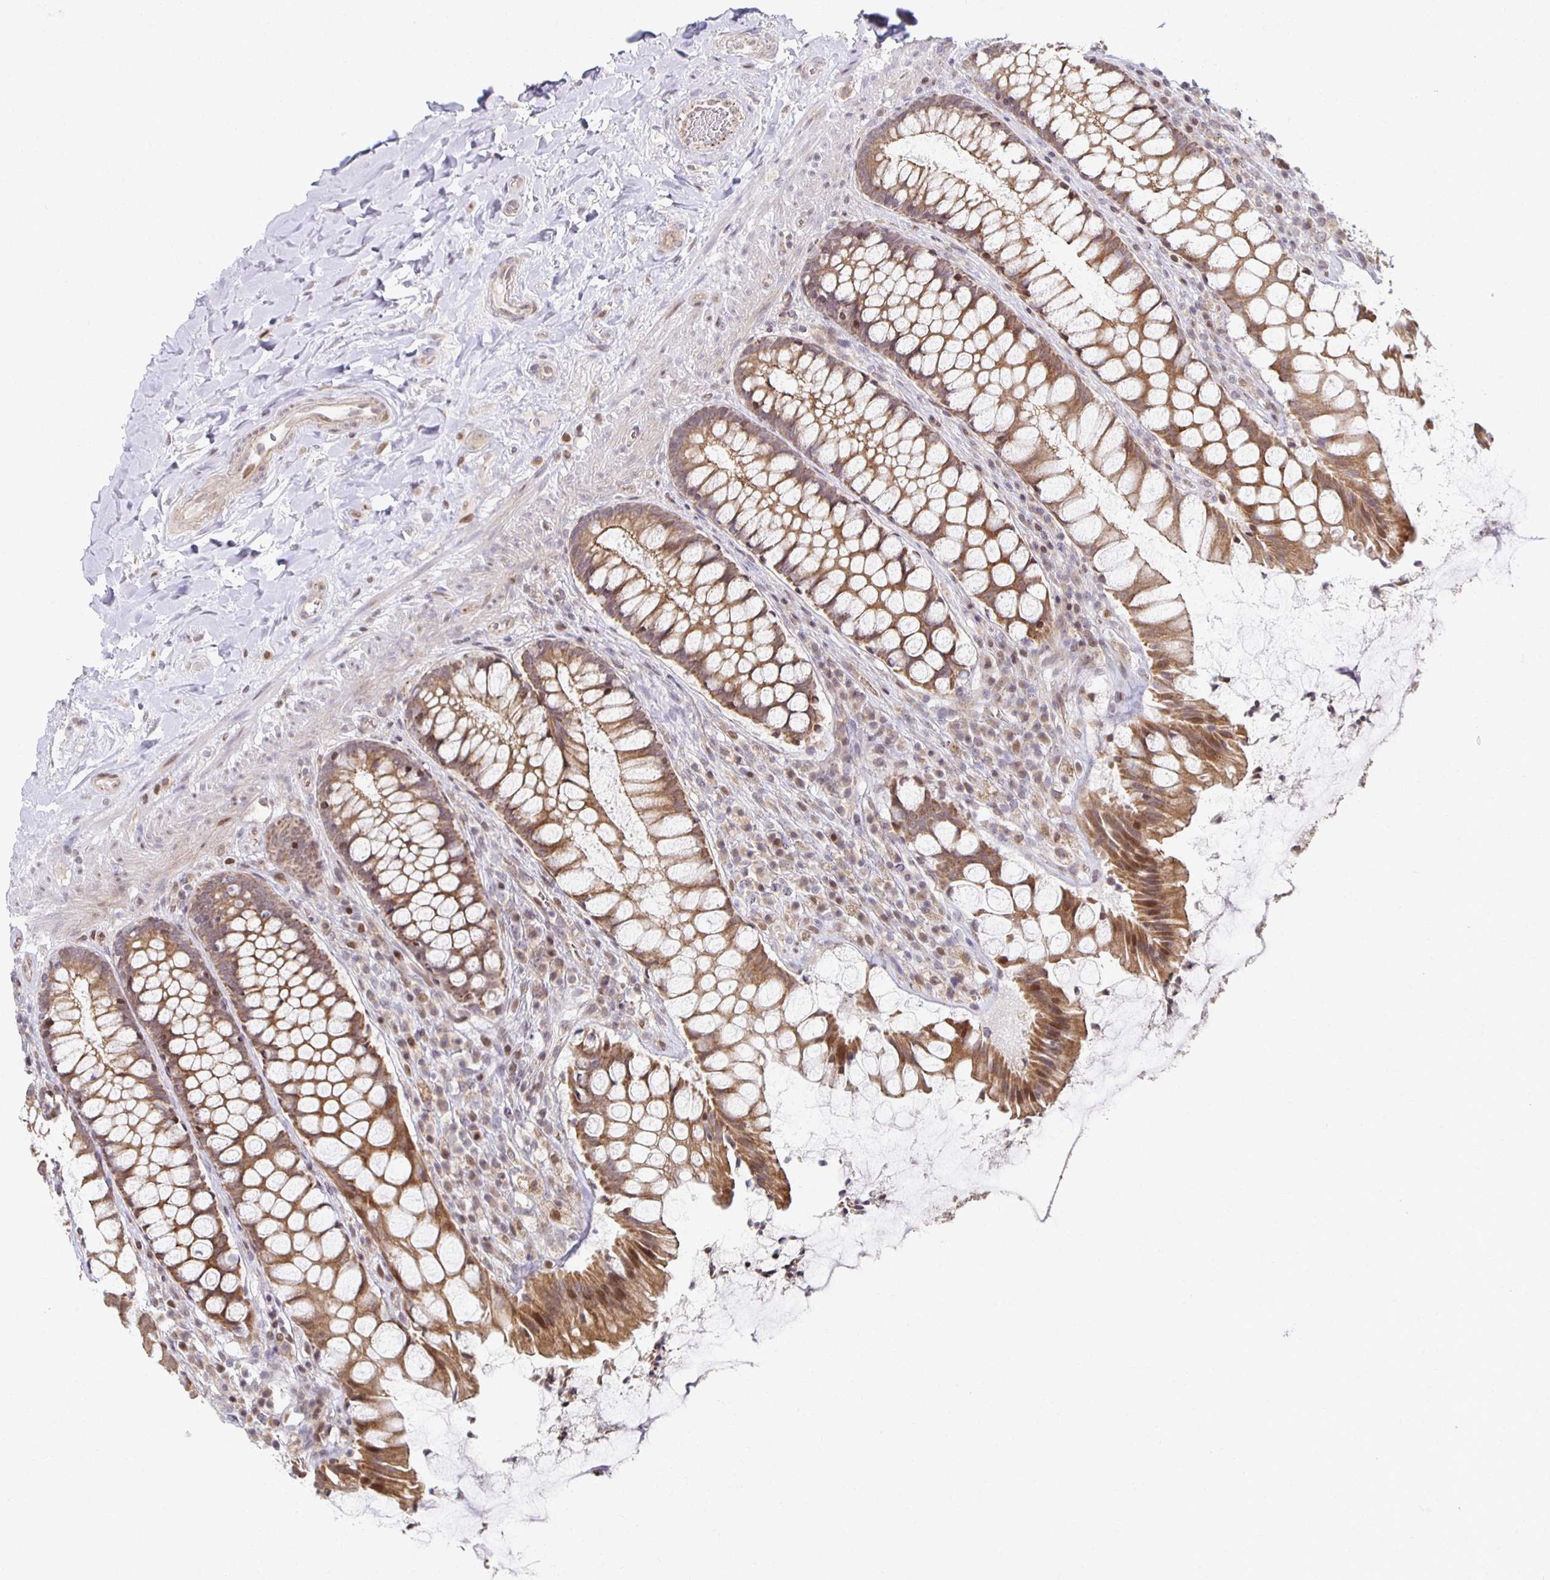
{"staining": {"intensity": "moderate", "quantity": ">75%", "location": "cytoplasmic/membranous,nuclear"}, "tissue": "rectum", "cell_type": "Glandular cells", "image_type": "normal", "snomed": [{"axis": "morphology", "description": "Normal tissue, NOS"}, {"axis": "topography", "description": "Rectum"}], "caption": "Glandular cells exhibit moderate cytoplasmic/membranous,nuclear staining in approximately >75% of cells in unremarkable rectum. (Brightfield microscopy of DAB IHC at high magnification).", "gene": "HCFC1R1", "patient": {"sex": "female", "age": 58}}